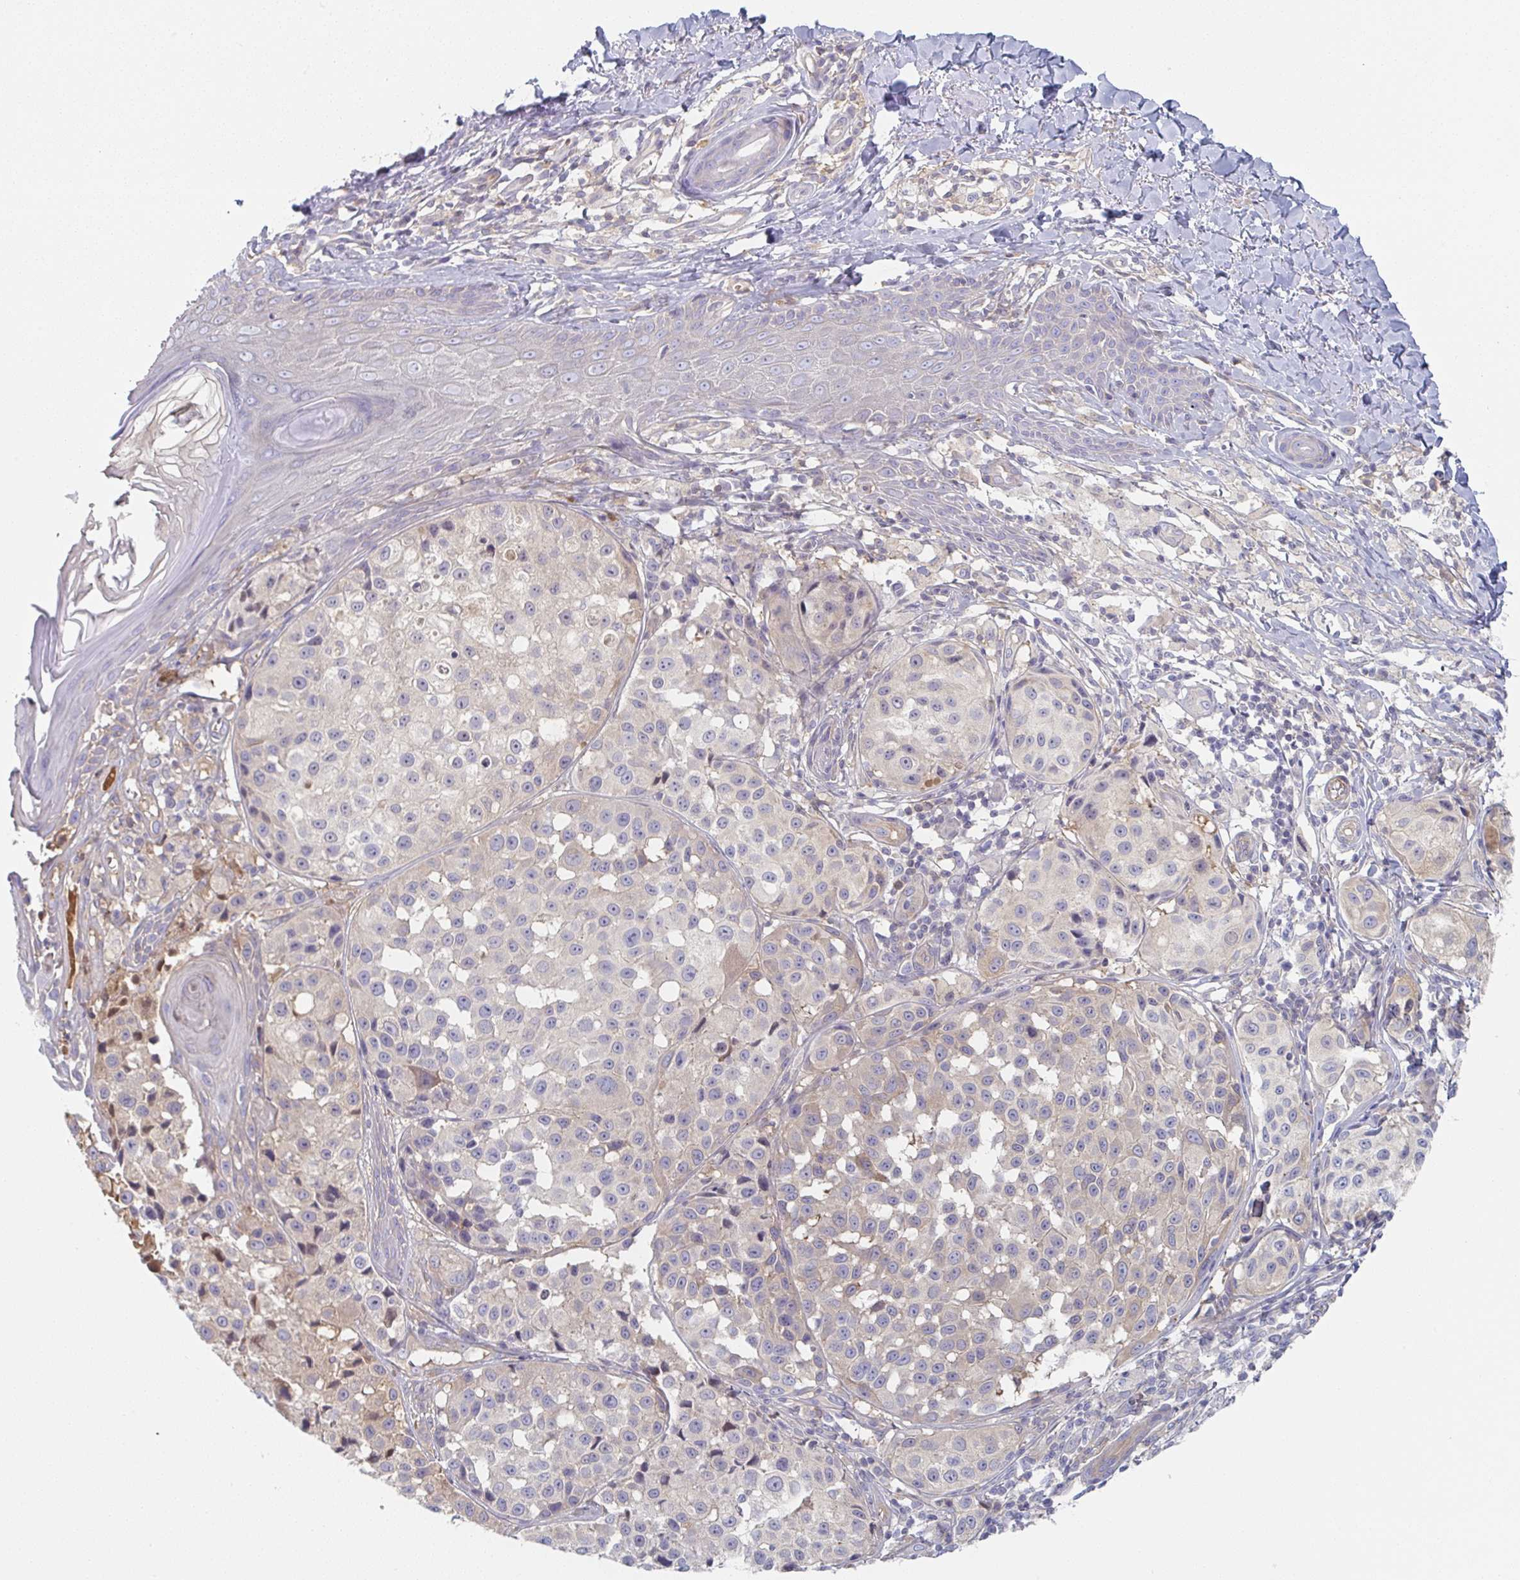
{"staining": {"intensity": "weak", "quantity": "25%-75%", "location": "cytoplasmic/membranous"}, "tissue": "melanoma", "cell_type": "Tumor cells", "image_type": "cancer", "snomed": [{"axis": "morphology", "description": "Malignant melanoma, NOS"}, {"axis": "topography", "description": "Skin"}], "caption": "Human melanoma stained for a protein (brown) displays weak cytoplasmic/membranous positive staining in about 25%-75% of tumor cells.", "gene": "AMPD2", "patient": {"sex": "male", "age": 39}}